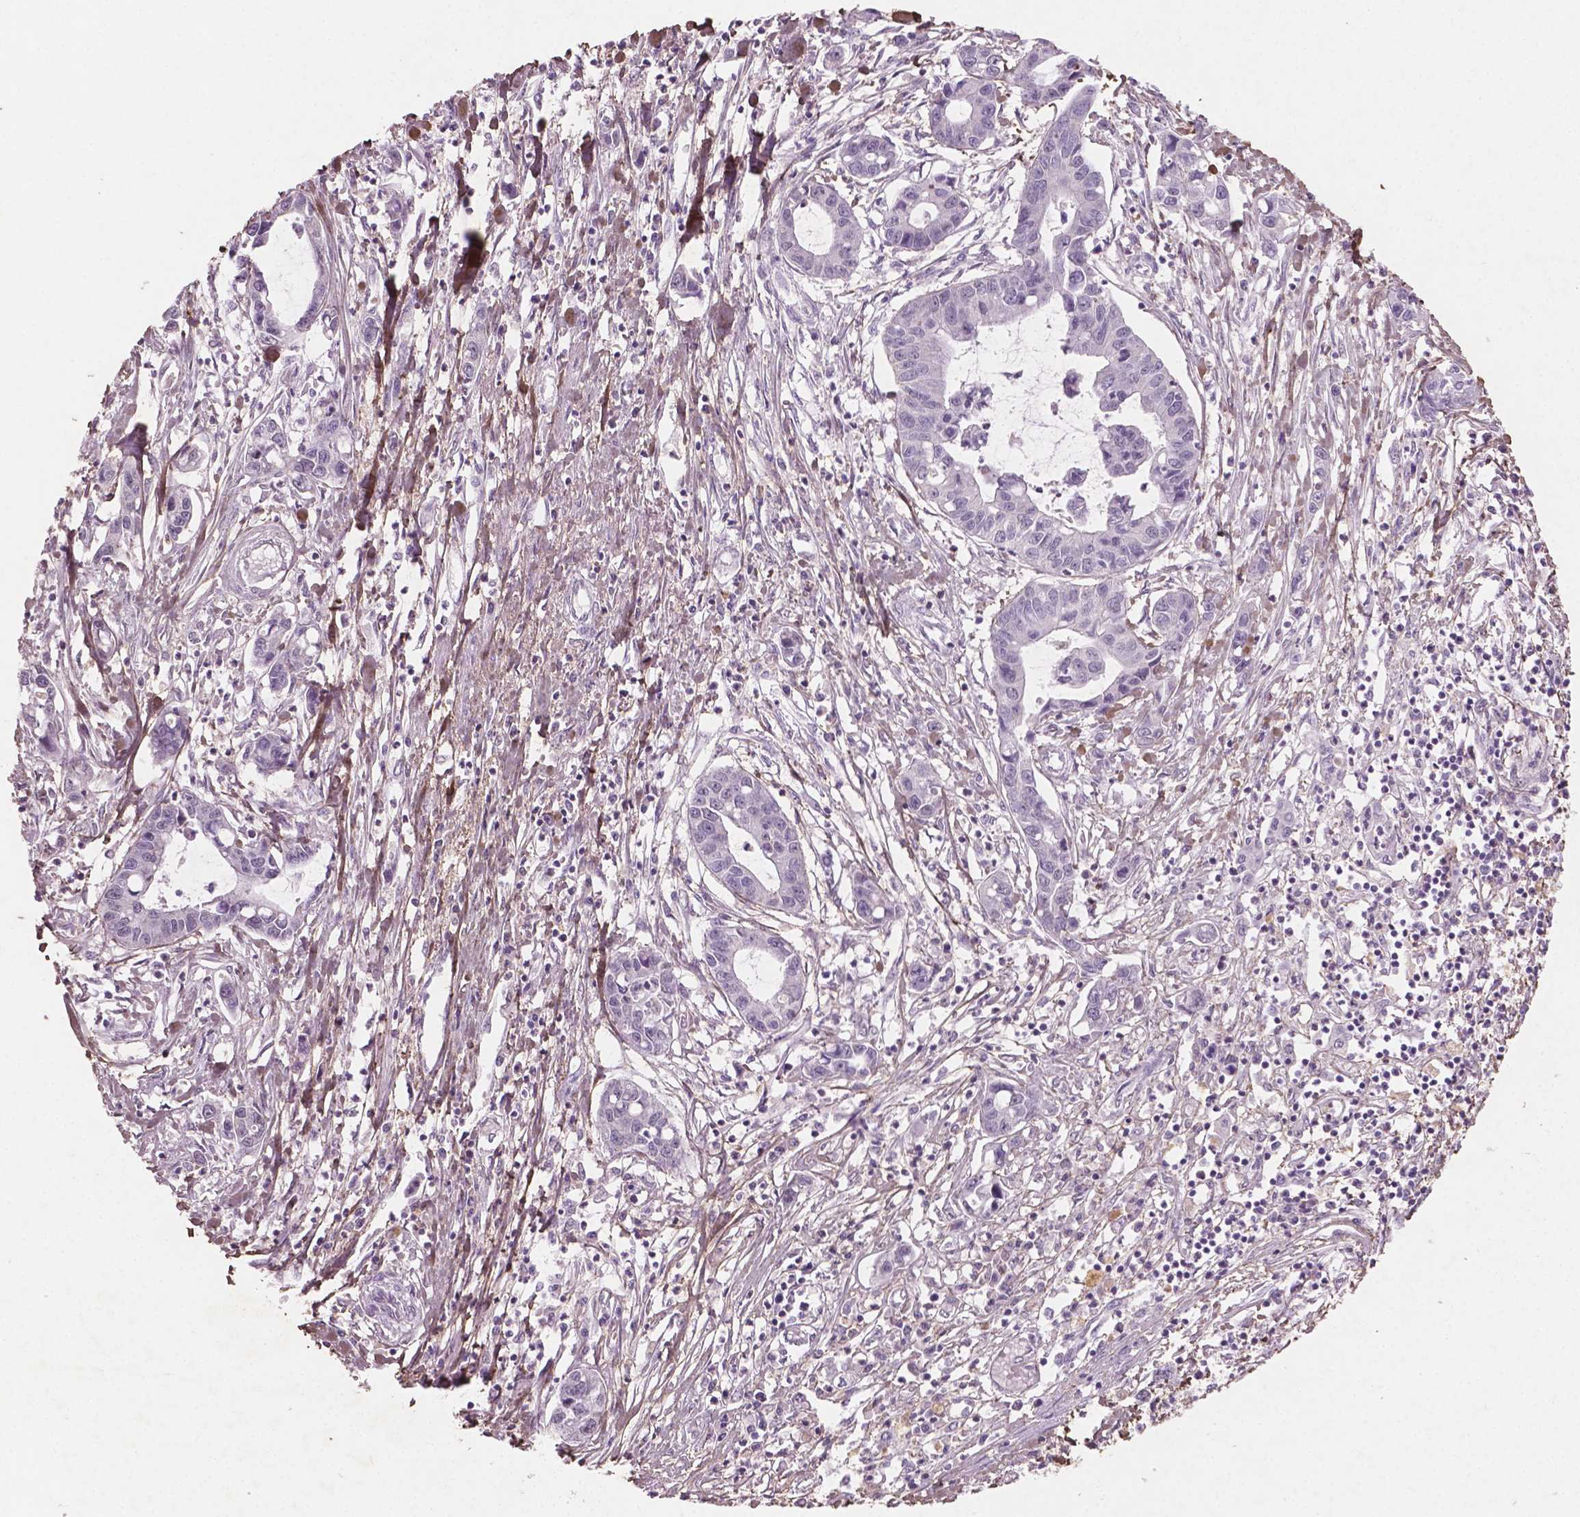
{"staining": {"intensity": "negative", "quantity": "none", "location": "none"}, "tissue": "liver cancer", "cell_type": "Tumor cells", "image_type": "cancer", "snomed": [{"axis": "morphology", "description": "Cholangiocarcinoma"}, {"axis": "topography", "description": "Liver"}], "caption": "There is no significant expression in tumor cells of liver cancer (cholangiocarcinoma). Brightfield microscopy of immunohistochemistry (IHC) stained with DAB (3,3'-diaminobenzidine) (brown) and hematoxylin (blue), captured at high magnification.", "gene": "DLG2", "patient": {"sex": "male", "age": 58}}